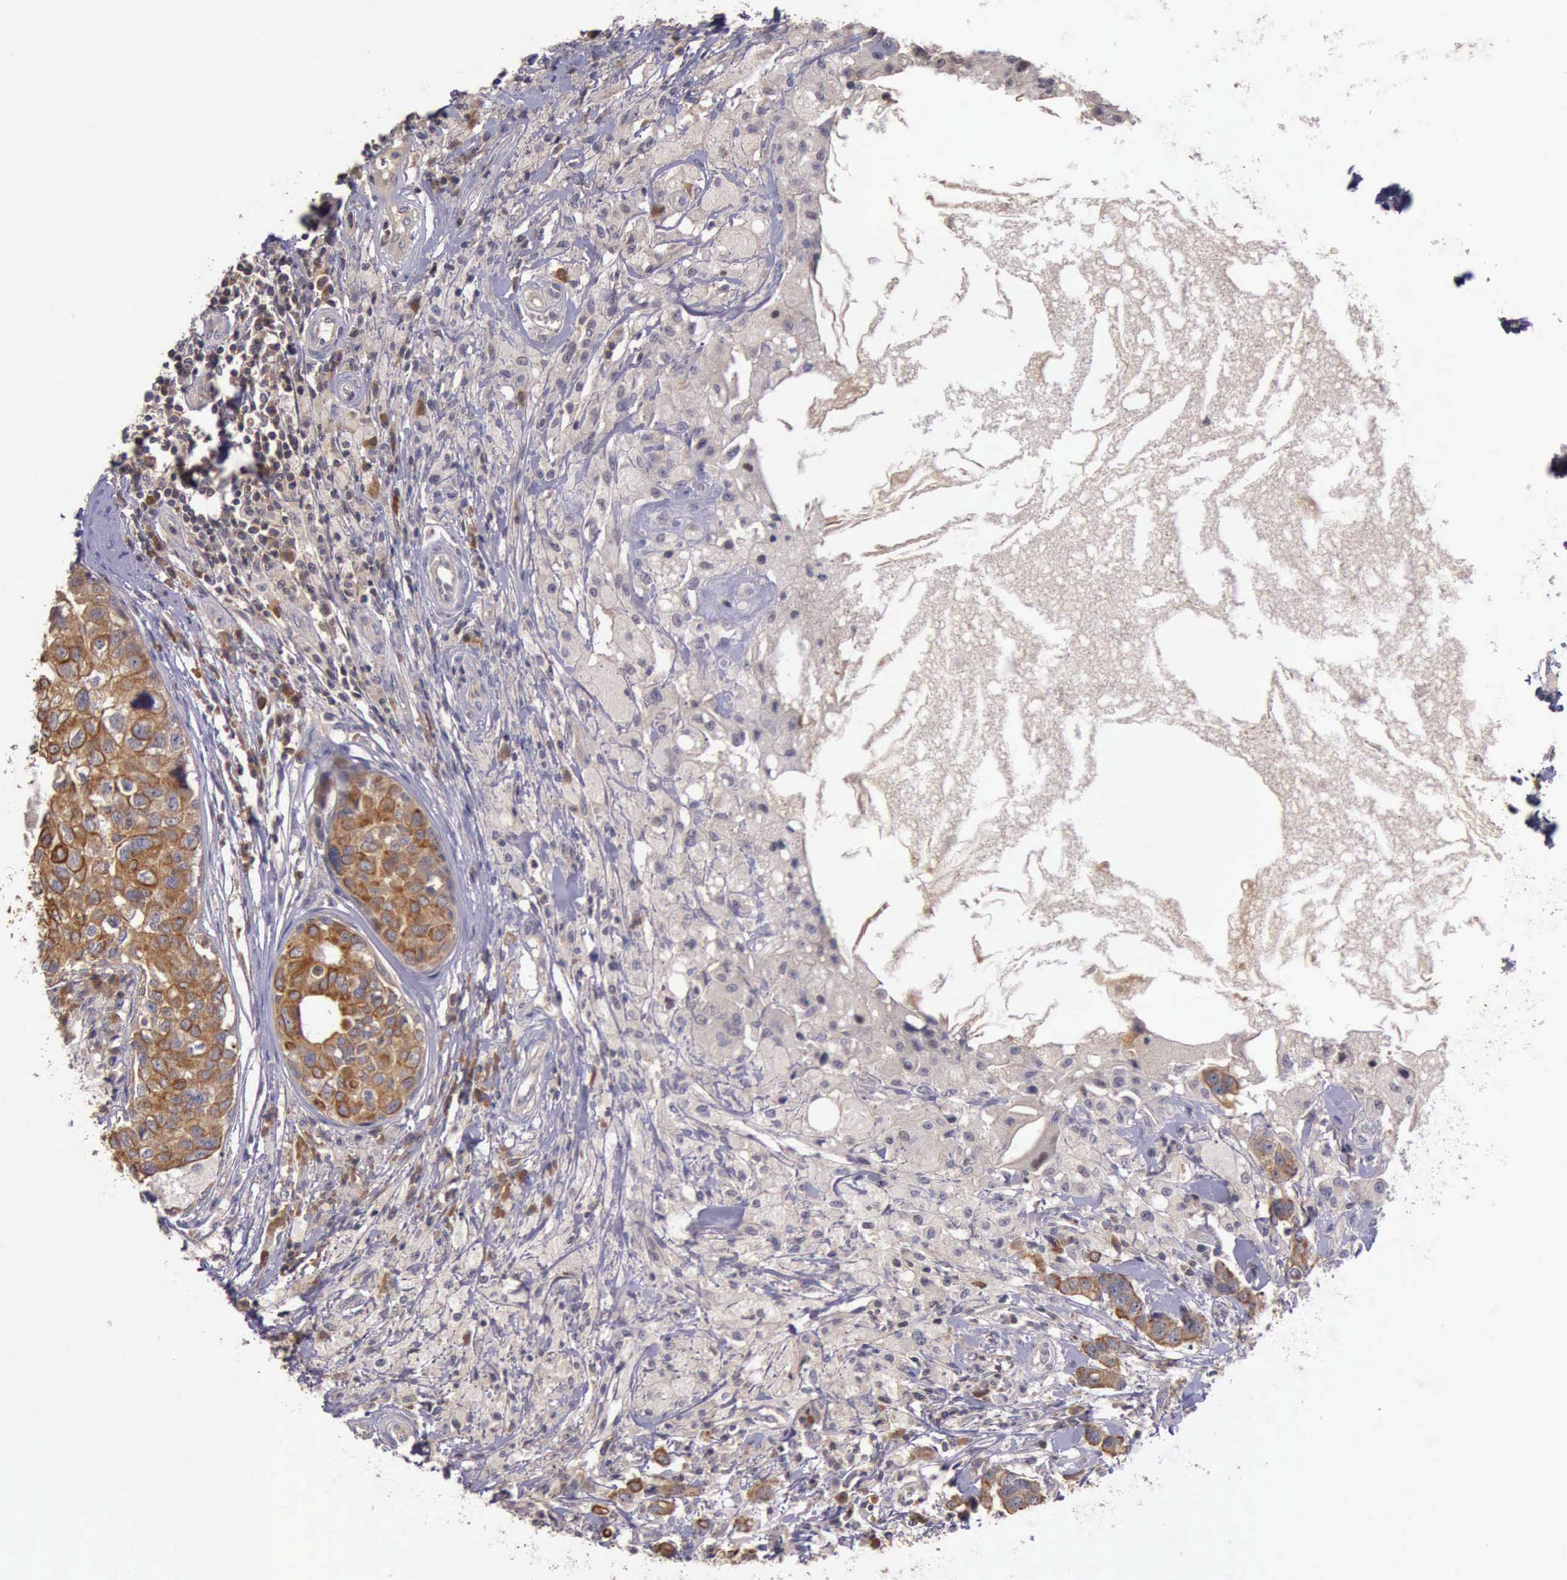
{"staining": {"intensity": "moderate", "quantity": ">75%", "location": "cytoplasmic/membranous"}, "tissue": "breast cancer", "cell_type": "Tumor cells", "image_type": "cancer", "snomed": [{"axis": "morphology", "description": "Duct carcinoma"}, {"axis": "topography", "description": "Breast"}], "caption": "The photomicrograph displays immunohistochemical staining of breast intraductal carcinoma. There is moderate cytoplasmic/membranous expression is identified in about >75% of tumor cells.", "gene": "RAB39B", "patient": {"sex": "female", "age": 27}}